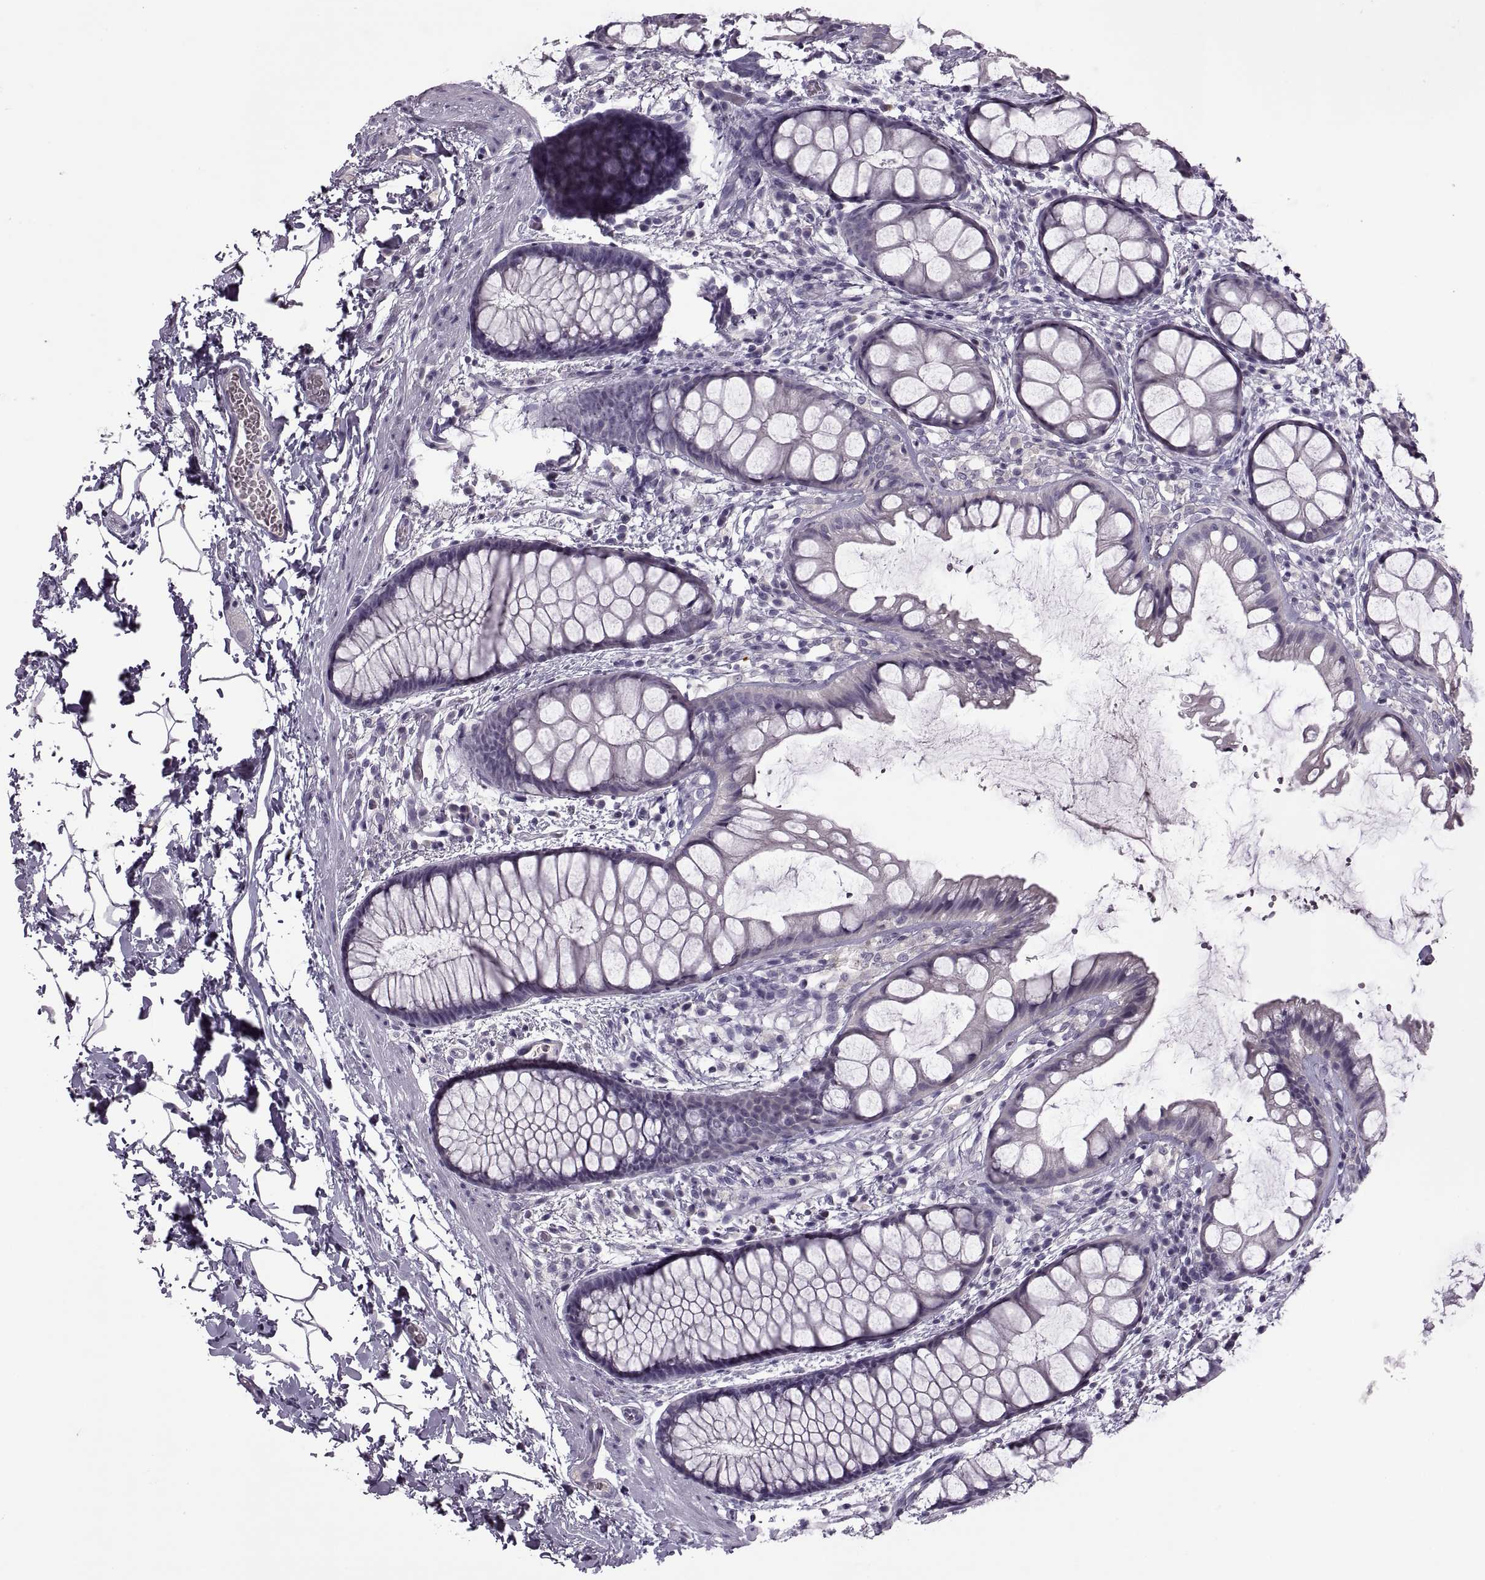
{"staining": {"intensity": "negative", "quantity": "none", "location": "none"}, "tissue": "rectum", "cell_type": "Glandular cells", "image_type": "normal", "snomed": [{"axis": "morphology", "description": "Normal tissue, NOS"}, {"axis": "topography", "description": "Rectum"}], "caption": "An immunohistochemistry histopathology image of normal rectum is shown. There is no staining in glandular cells of rectum. Nuclei are stained in blue.", "gene": "RSPH6A", "patient": {"sex": "female", "age": 62}}